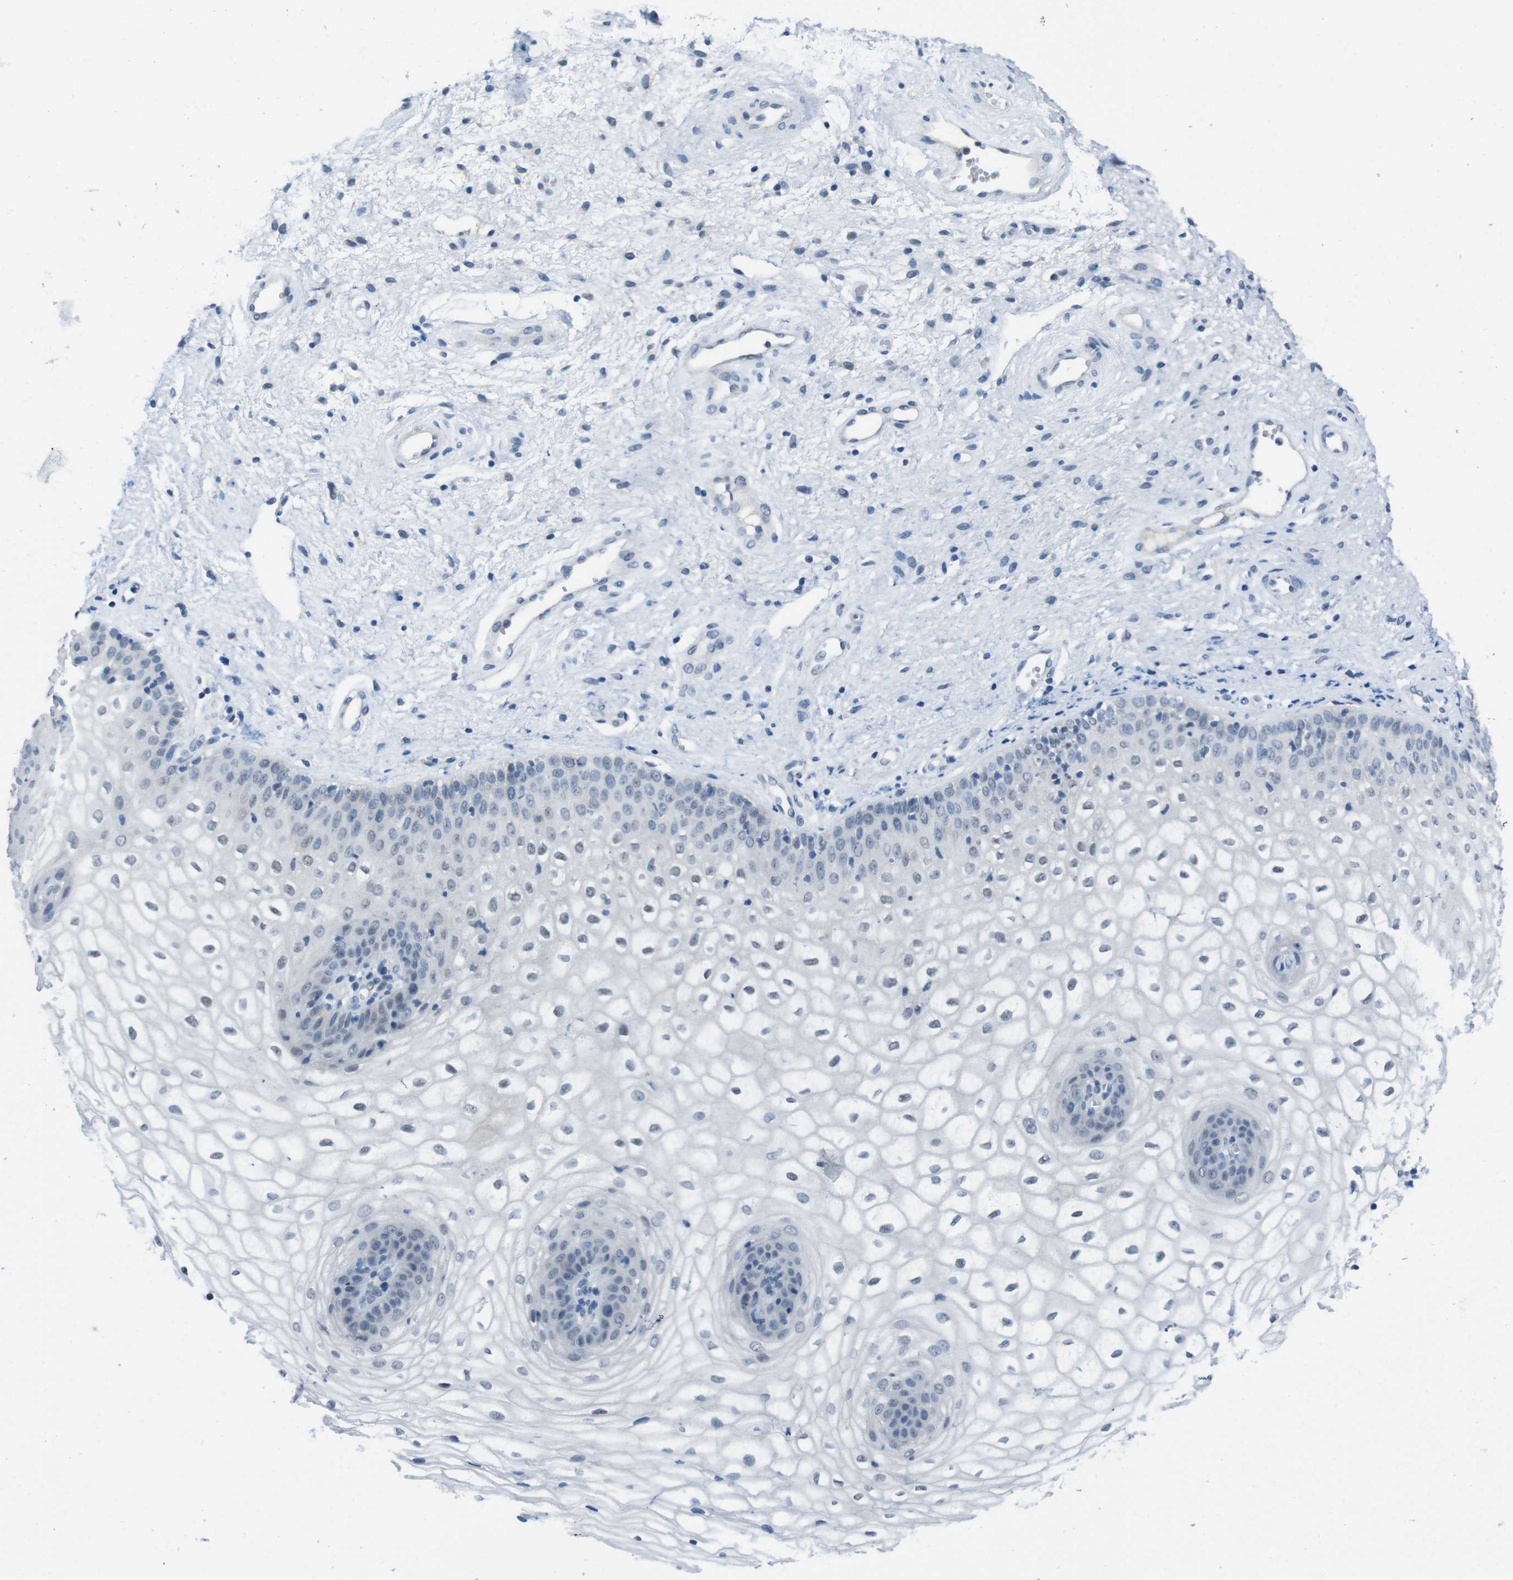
{"staining": {"intensity": "negative", "quantity": "none", "location": "none"}, "tissue": "vagina", "cell_type": "Squamous epithelial cells", "image_type": "normal", "snomed": [{"axis": "morphology", "description": "Normal tissue, NOS"}, {"axis": "topography", "description": "Vagina"}], "caption": "Photomicrograph shows no protein staining in squamous epithelial cells of normal vagina.", "gene": "CDHR2", "patient": {"sex": "female", "age": 34}}